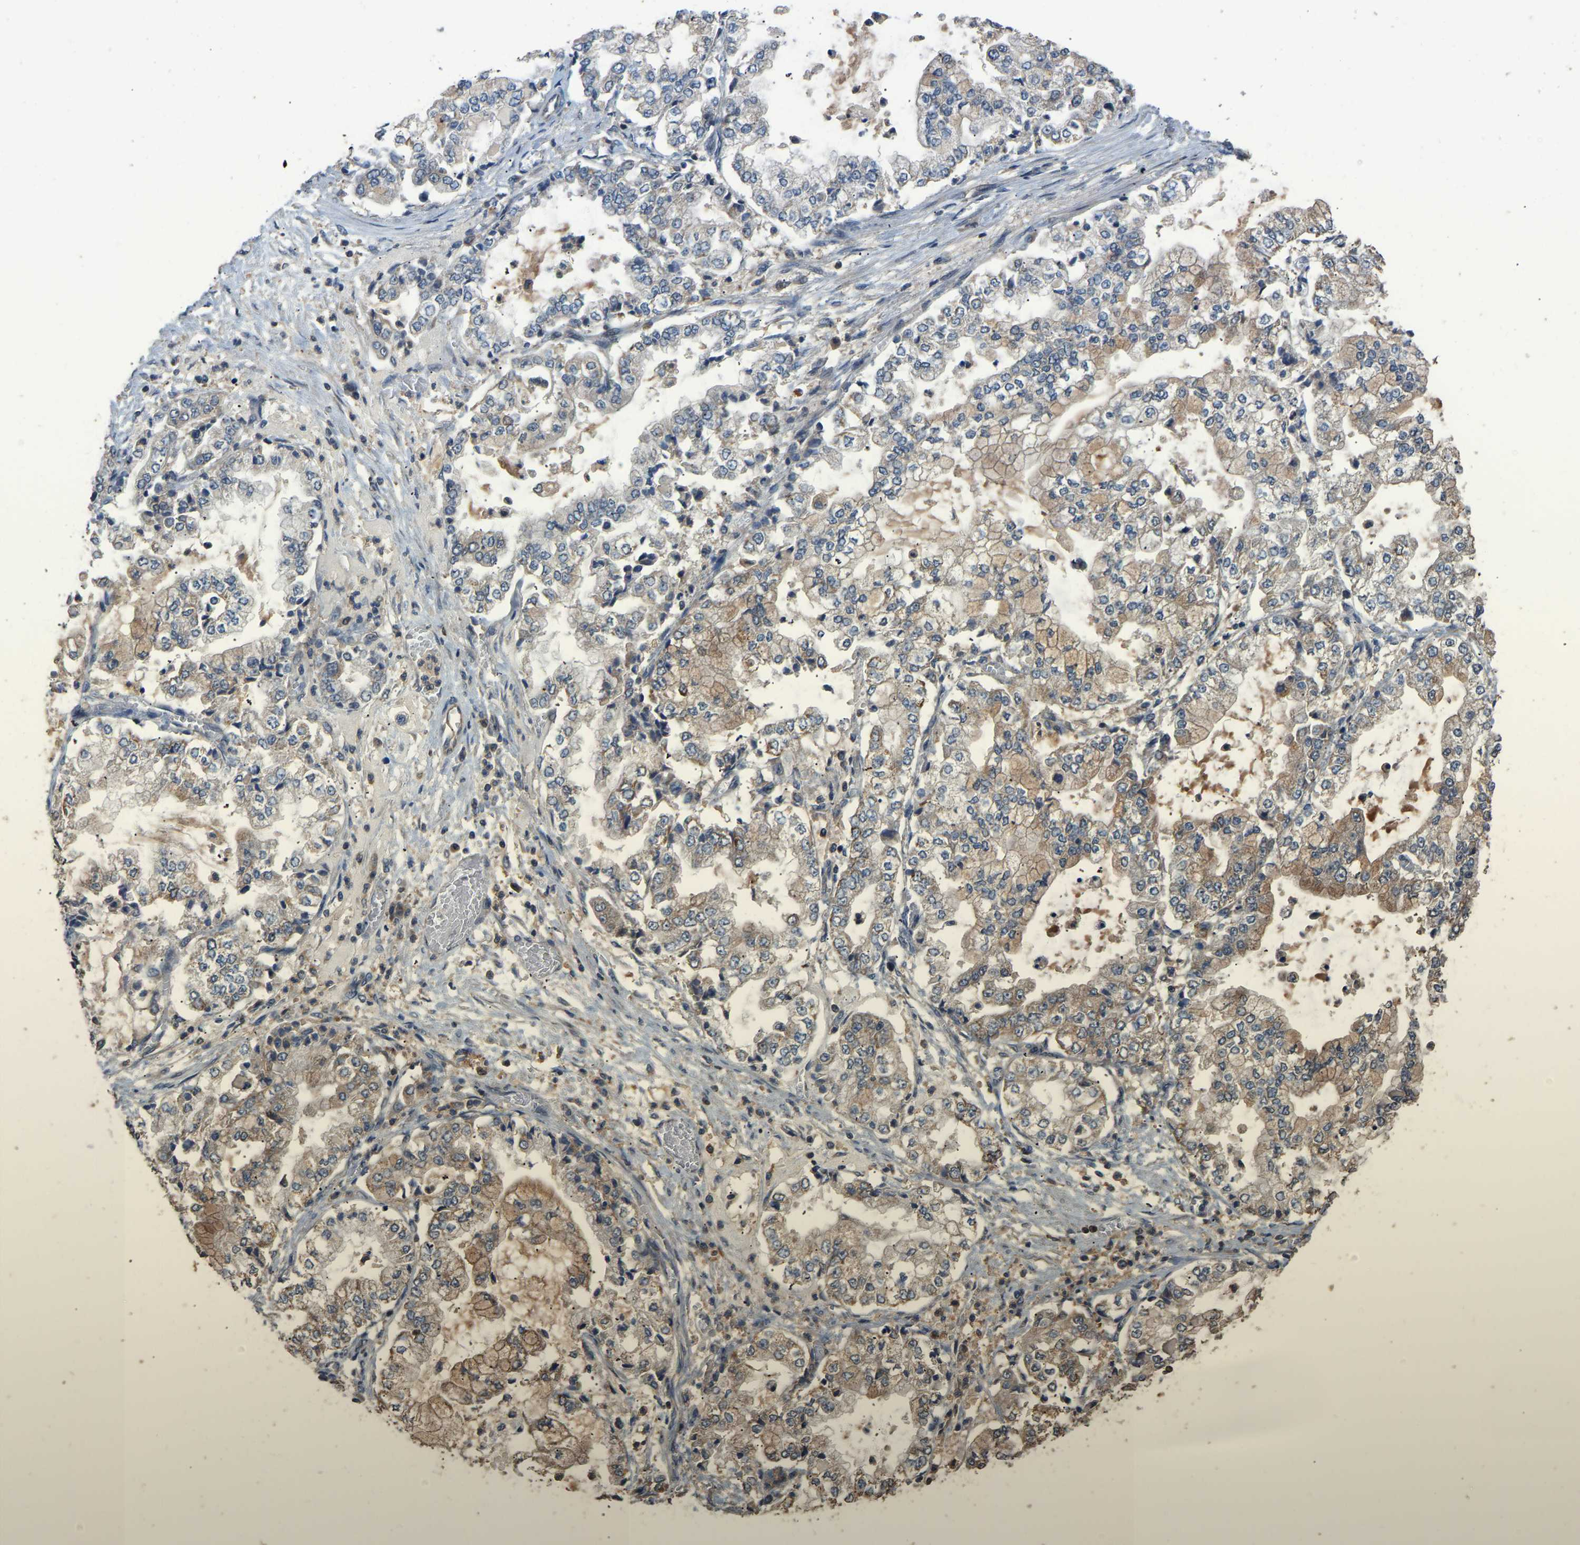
{"staining": {"intensity": "moderate", "quantity": "25%-75%", "location": "cytoplasmic/membranous"}, "tissue": "stomach cancer", "cell_type": "Tumor cells", "image_type": "cancer", "snomed": [{"axis": "morphology", "description": "Adenocarcinoma, NOS"}, {"axis": "topography", "description": "Stomach"}], "caption": "Human adenocarcinoma (stomach) stained with a protein marker exhibits moderate staining in tumor cells.", "gene": "TUFM", "patient": {"sex": "male", "age": 76}}